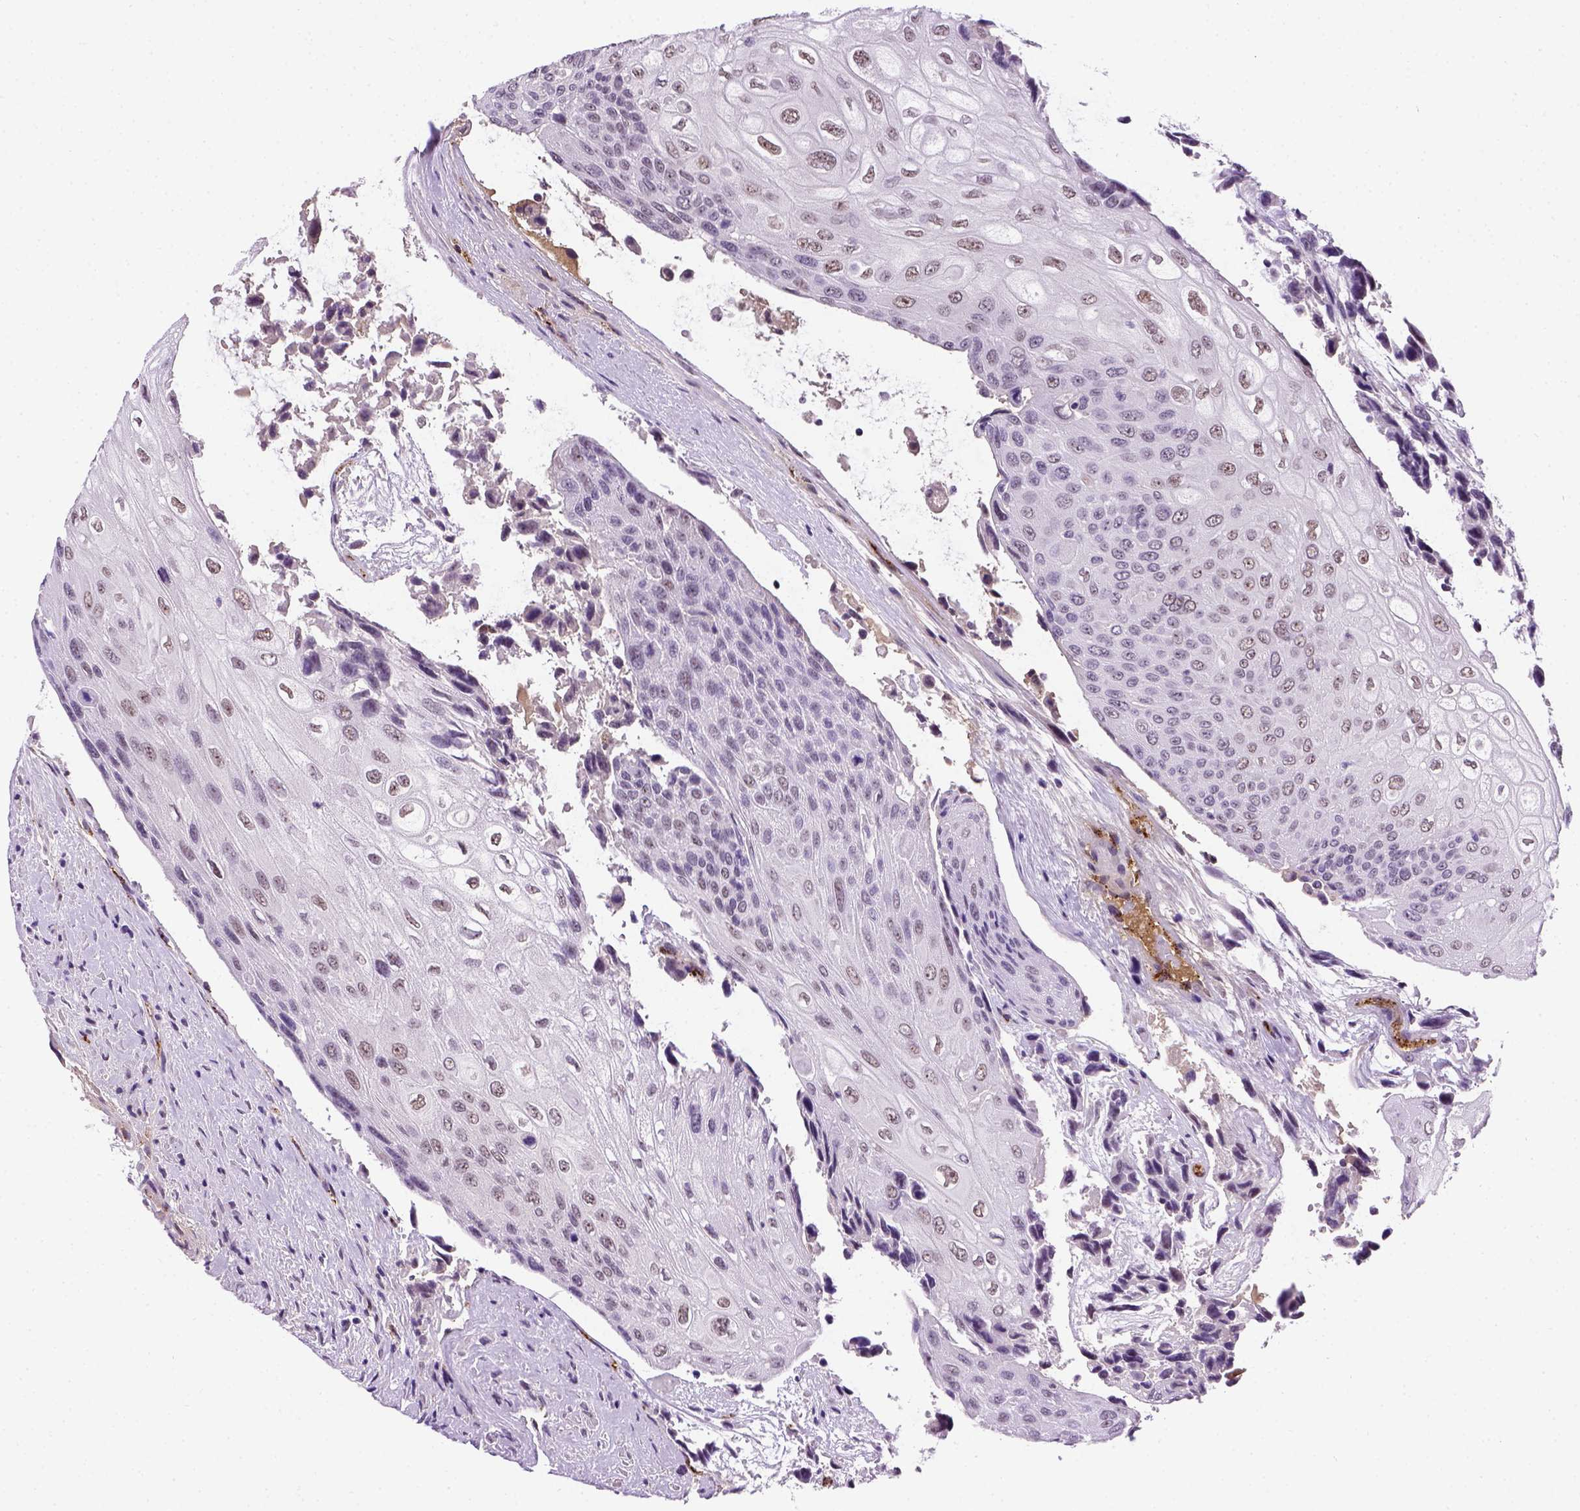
{"staining": {"intensity": "negative", "quantity": "none", "location": "none"}, "tissue": "urothelial cancer", "cell_type": "Tumor cells", "image_type": "cancer", "snomed": [{"axis": "morphology", "description": "Urothelial carcinoma, High grade"}, {"axis": "topography", "description": "Urinary bladder"}], "caption": "There is no significant staining in tumor cells of high-grade urothelial carcinoma. The staining was performed using DAB (3,3'-diaminobenzidine) to visualize the protein expression in brown, while the nuclei were stained in blue with hematoxylin (Magnification: 20x).", "gene": "VWF", "patient": {"sex": "female", "age": 70}}